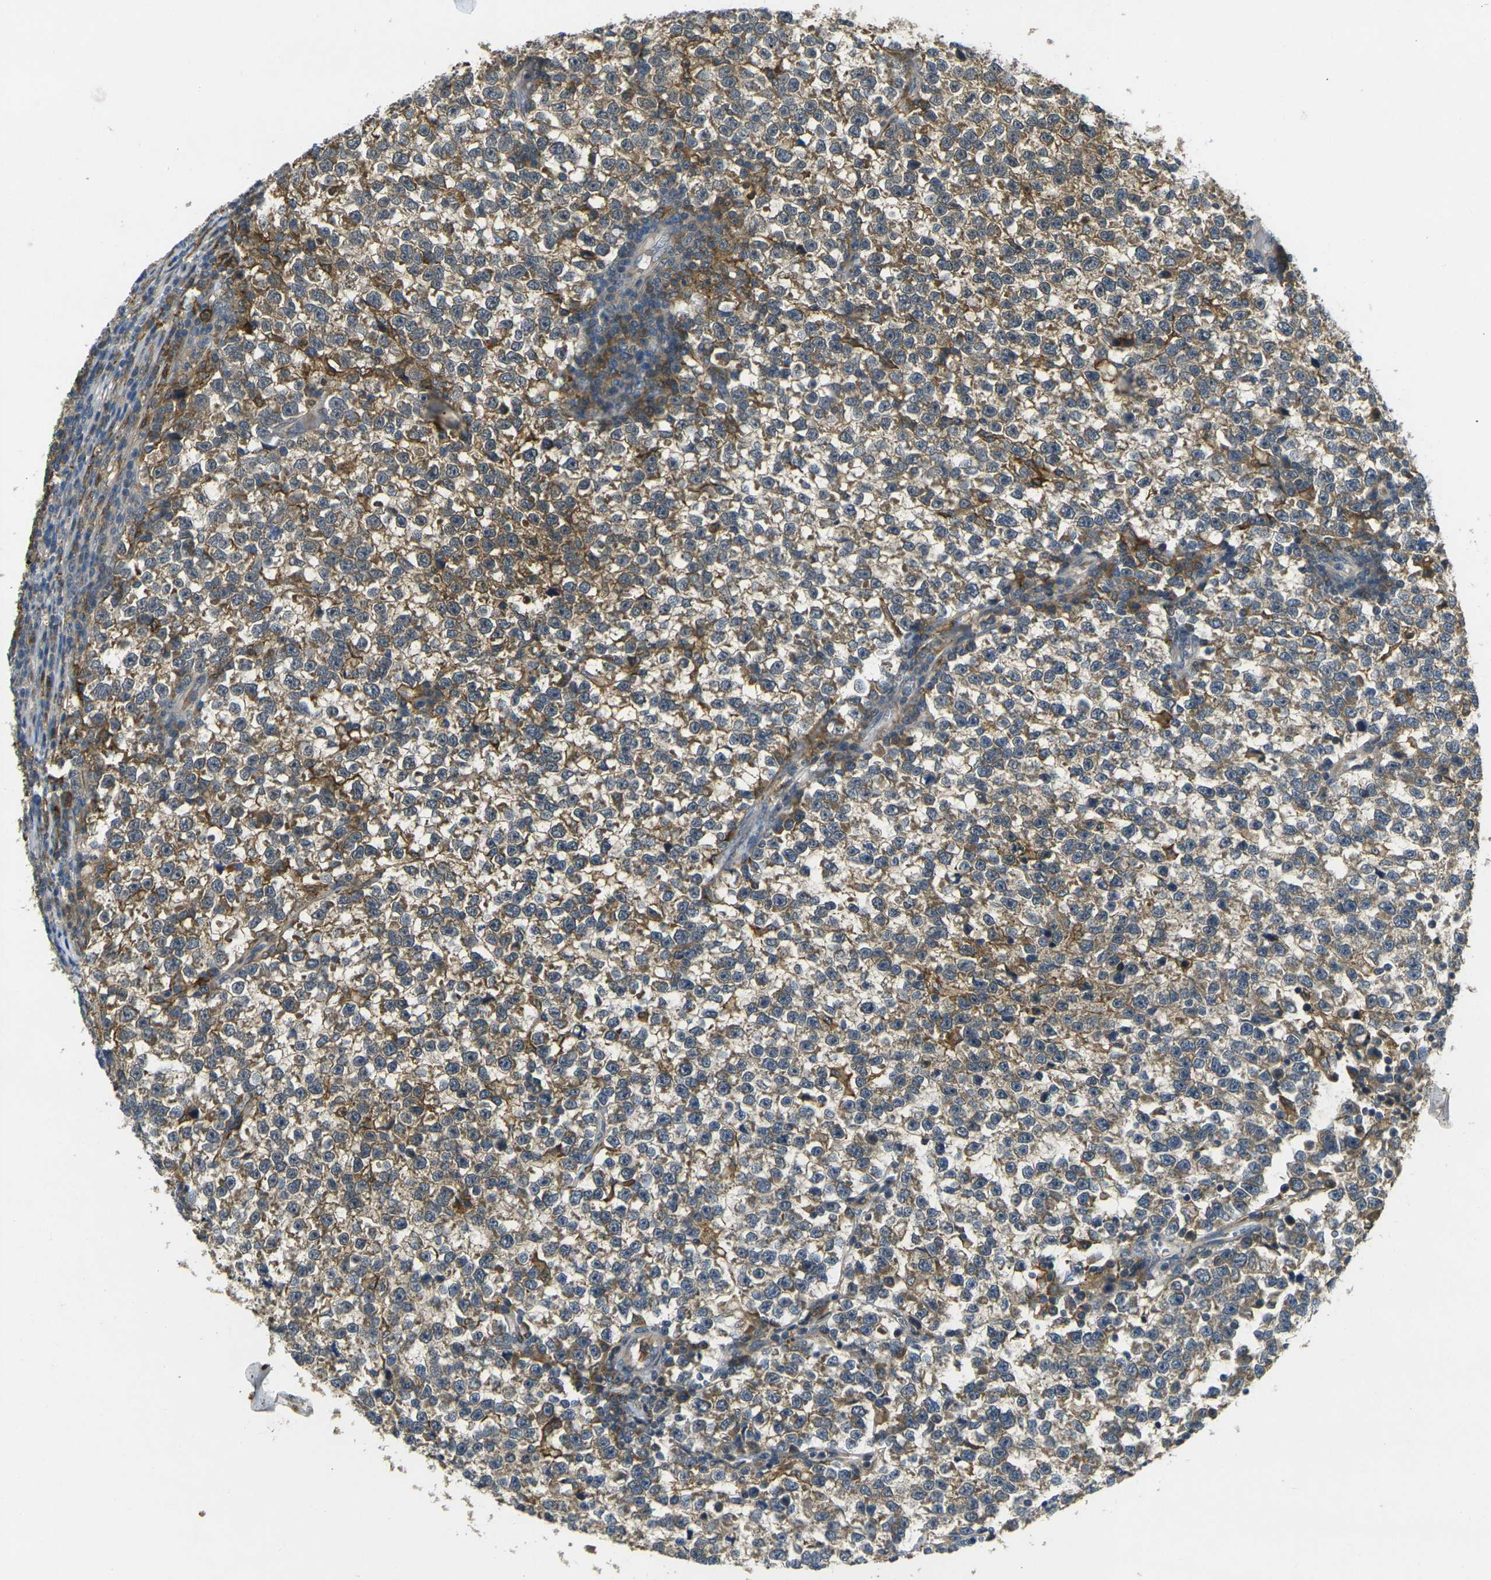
{"staining": {"intensity": "moderate", "quantity": "25%-75%", "location": "cytoplasmic/membranous"}, "tissue": "testis cancer", "cell_type": "Tumor cells", "image_type": "cancer", "snomed": [{"axis": "morphology", "description": "Normal tissue, NOS"}, {"axis": "morphology", "description": "Seminoma, NOS"}, {"axis": "topography", "description": "Testis"}], "caption": "This is a micrograph of immunohistochemistry staining of testis seminoma, which shows moderate expression in the cytoplasmic/membranous of tumor cells.", "gene": "PIGL", "patient": {"sex": "male", "age": 43}}